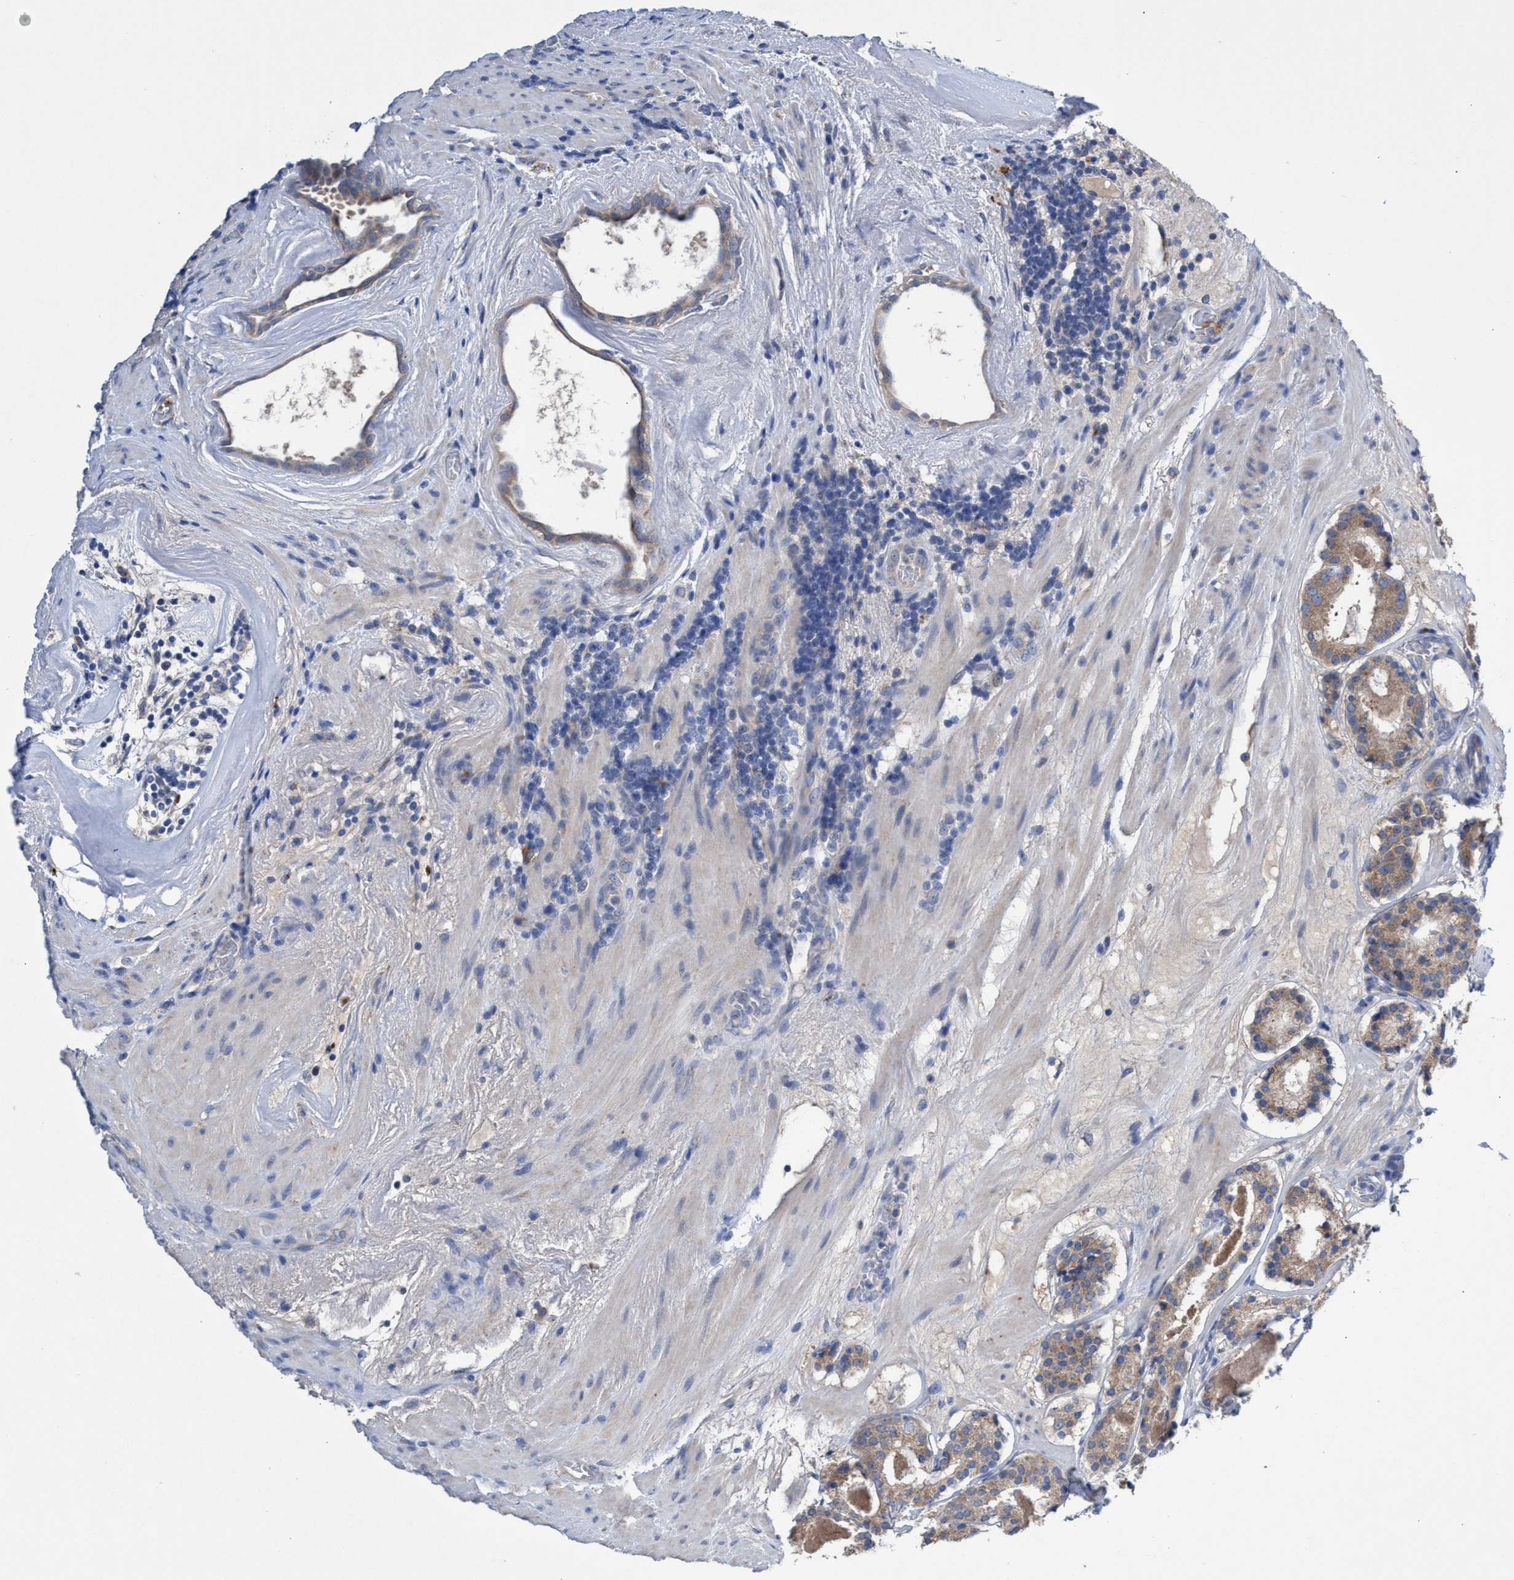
{"staining": {"intensity": "weak", "quantity": ">75%", "location": "cytoplasmic/membranous"}, "tissue": "prostate cancer", "cell_type": "Tumor cells", "image_type": "cancer", "snomed": [{"axis": "morphology", "description": "Adenocarcinoma, Low grade"}, {"axis": "topography", "description": "Prostate"}], "caption": "Protein expression analysis of prostate cancer exhibits weak cytoplasmic/membranous positivity in approximately >75% of tumor cells.", "gene": "SVEP1", "patient": {"sex": "male", "age": 69}}